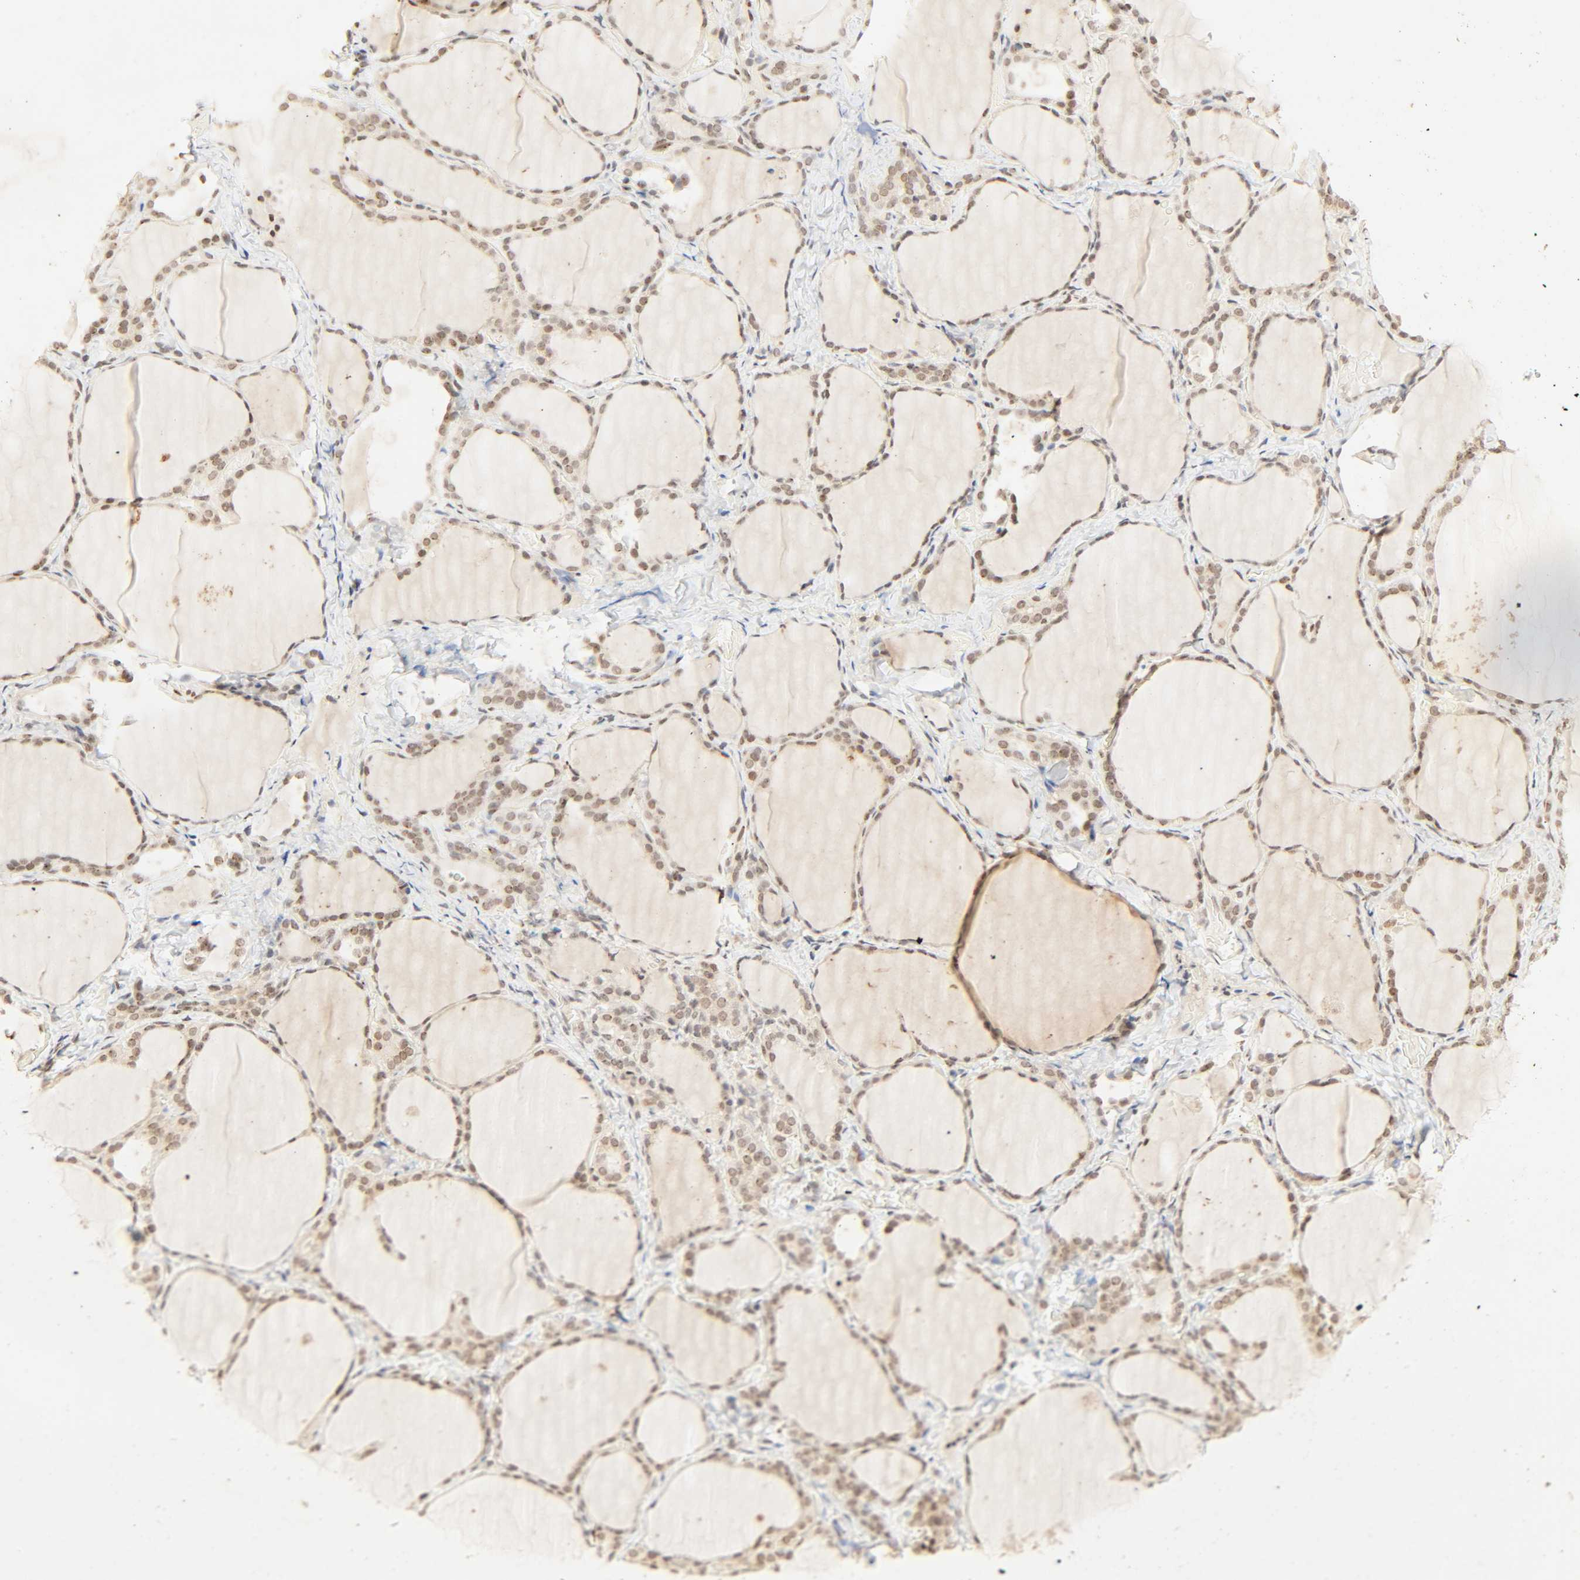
{"staining": {"intensity": "moderate", "quantity": "25%-75%", "location": "nuclear"}, "tissue": "thyroid gland", "cell_type": "Glandular cells", "image_type": "normal", "snomed": [{"axis": "morphology", "description": "Normal tissue, NOS"}, {"axis": "morphology", "description": "Papillary adenocarcinoma, NOS"}, {"axis": "topography", "description": "Thyroid gland"}], "caption": "Immunohistochemistry (DAB (3,3'-diaminobenzidine)) staining of normal thyroid gland shows moderate nuclear protein staining in about 25%-75% of glandular cells. Immunohistochemistry stains the protein of interest in brown and the nuclei are stained blue.", "gene": "UBC", "patient": {"sex": "female", "age": 30}}